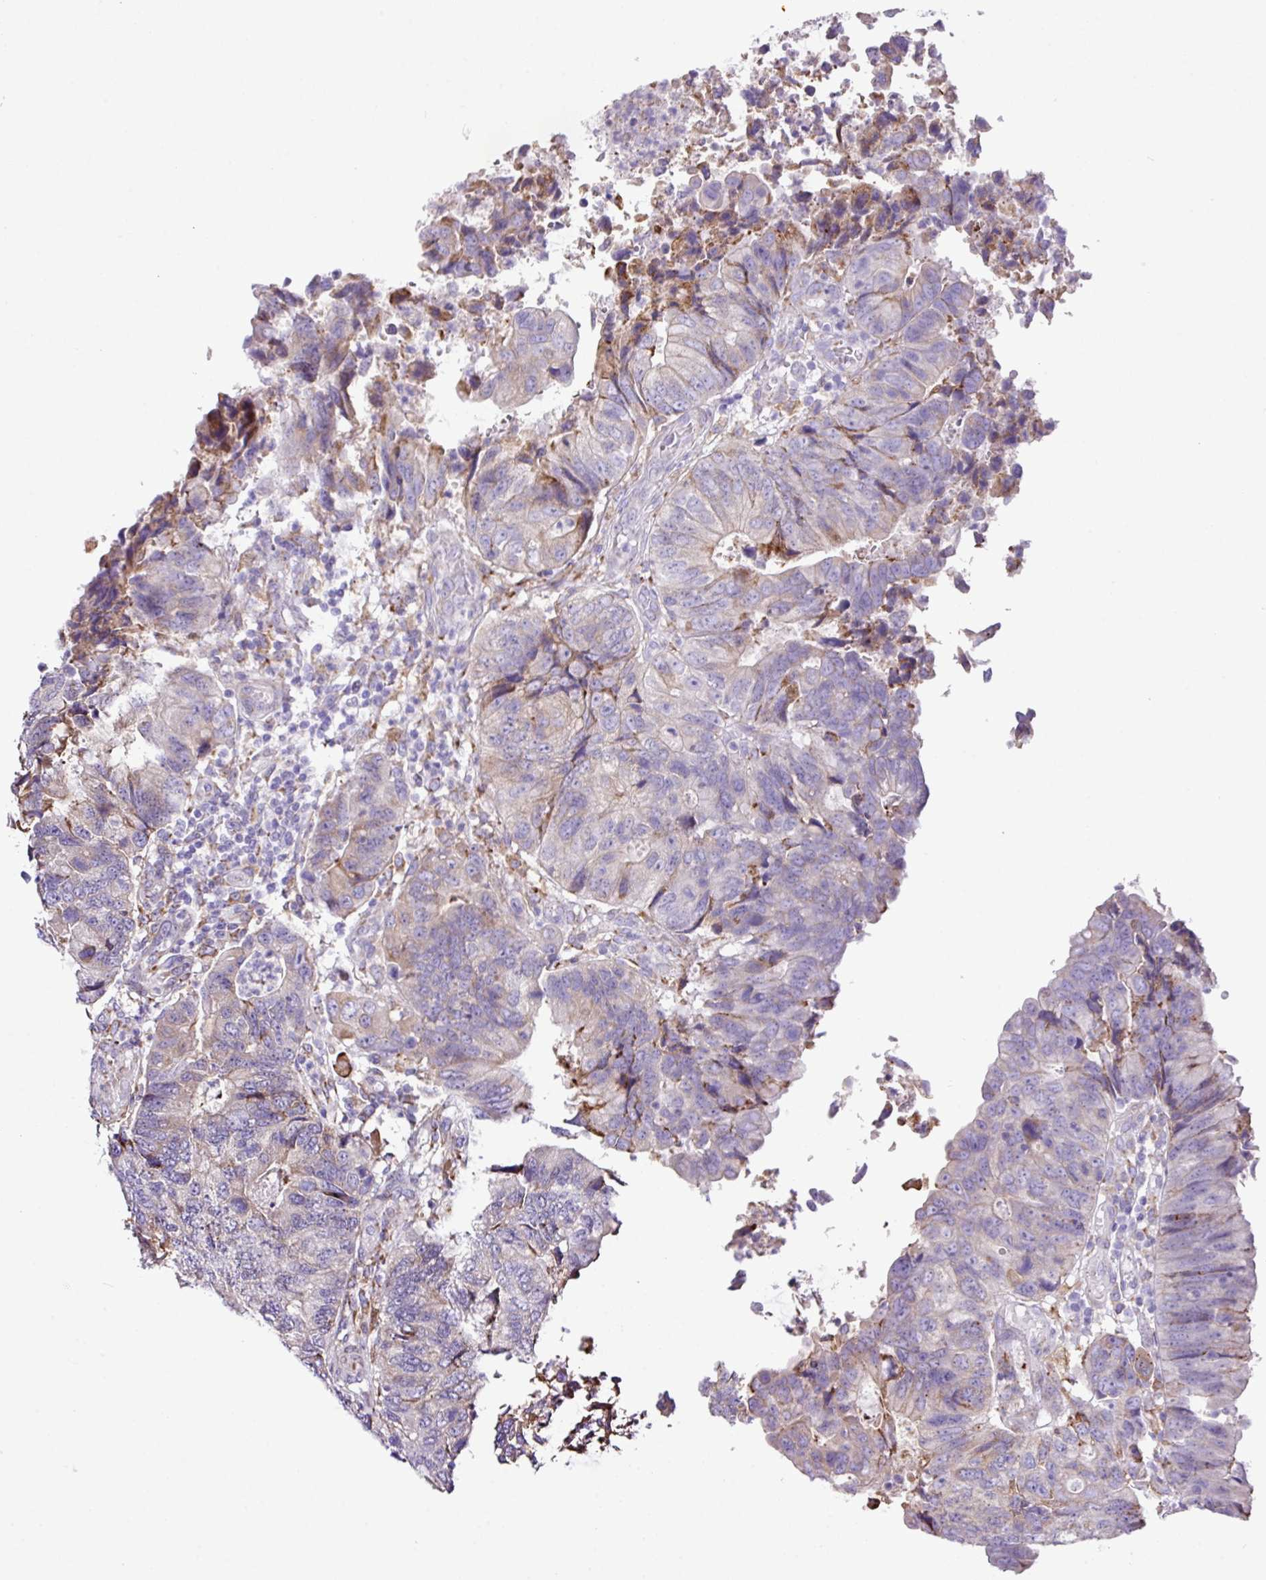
{"staining": {"intensity": "moderate", "quantity": "<25%", "location": "cytoplasmic/membranous"}, "tissue": "colorectal cancer", "cell_type": "Tumor cells", "image_type": "cancer", "snomed": [{"axis": "morphology", "description": "Adenocarcinoma, NOS"}, {"axis": "topography", "description": "Colon"}], "caption": "The photomicrograph displays immunohistochemical staining of colorectal cancer. There is moderate cytoplasmic/membranous staining is present in approximately <25% of tumor cells. (DAB IHC with brightfield microscopy, high magnification).", "gene": "RGS21", "patient": {"sex": "female", "age": 67}}